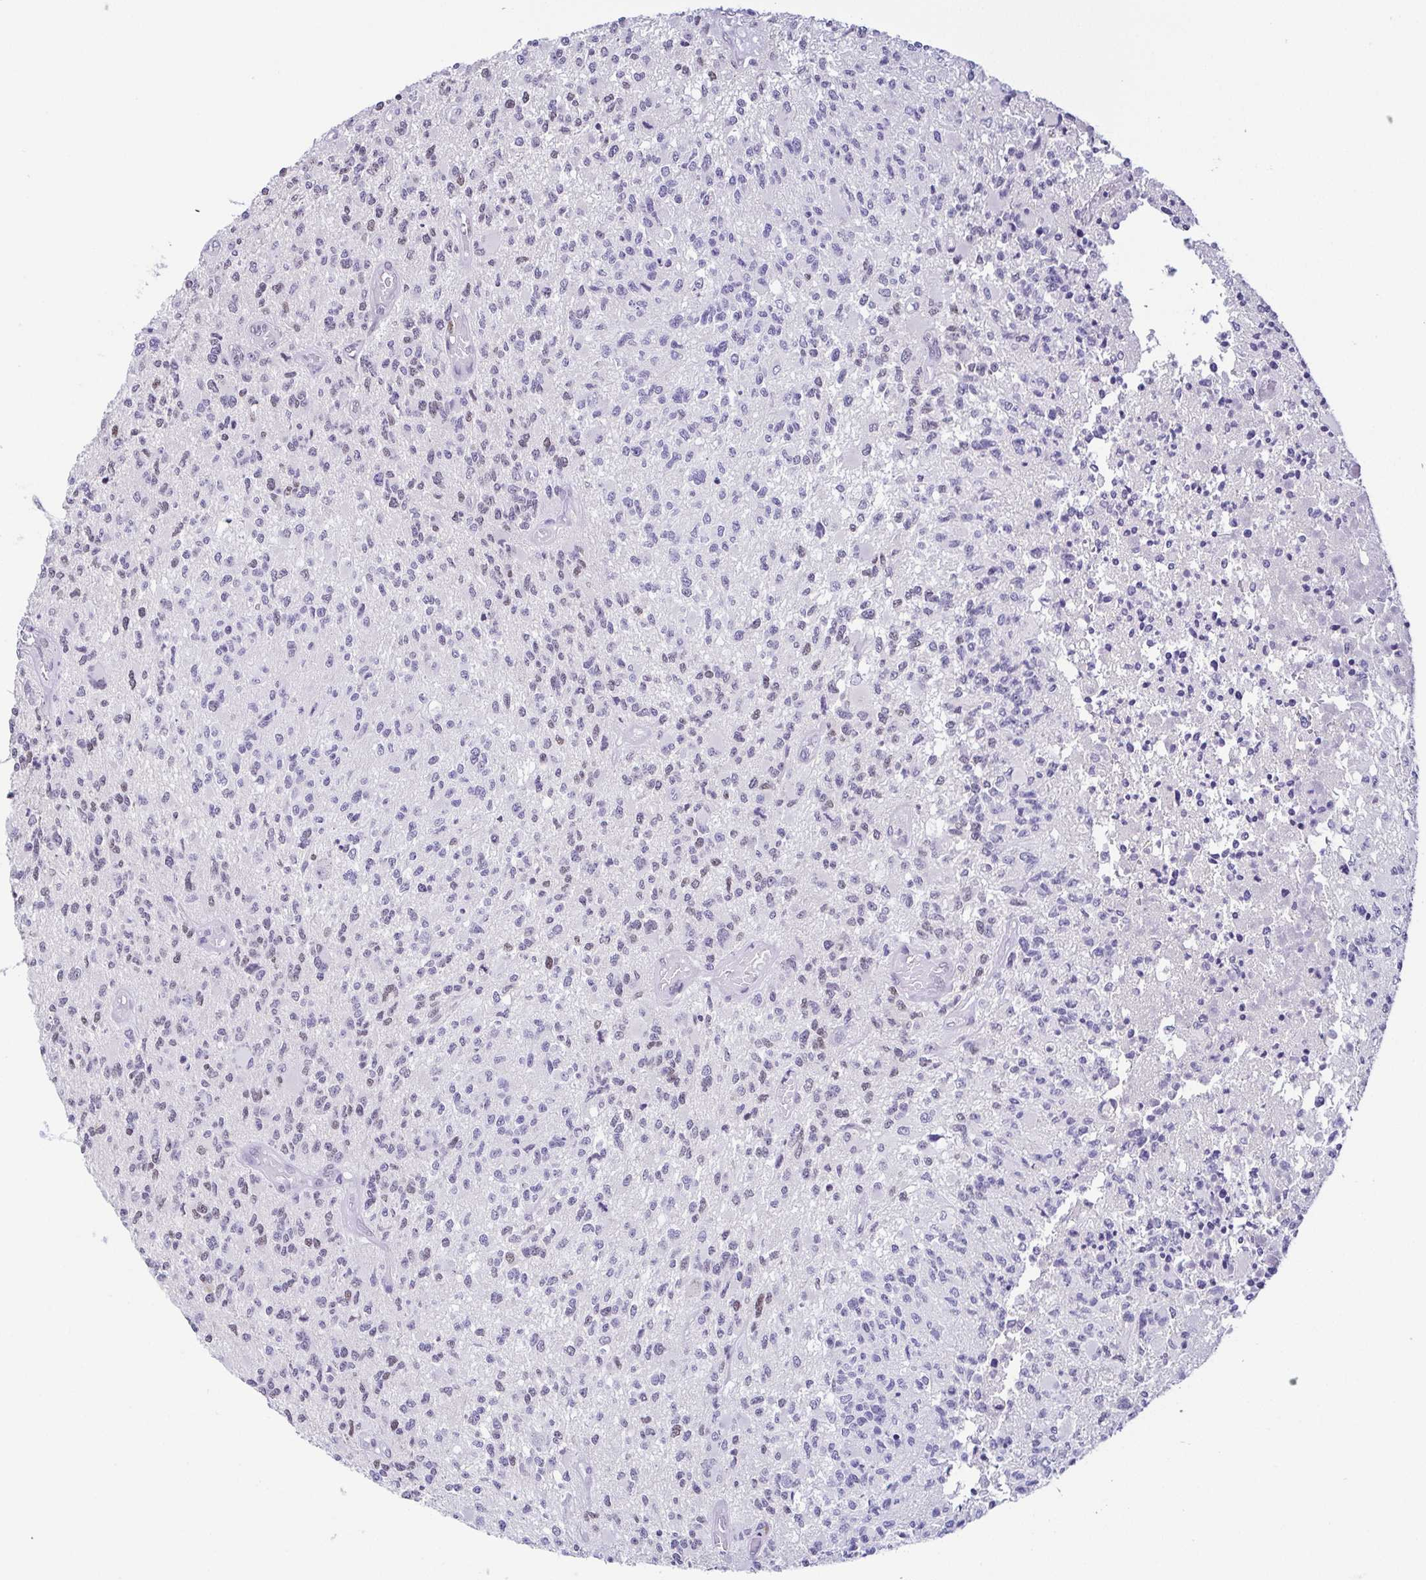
{"staining": {"intensity": "negative", "quantity": "none", "location": "none"}, "tissue": "glioma", "cell_type": "Tumor cells", "image_type": "cancer", "snomed": [{"axis": "morphology", "description": "Glioma, malignant, High grade"}, {"axis": "topography", "description": "Brain"}], "caption": "Human glioma stained for a protein using IHC exhibits no positivity in tumor cells.", "gene": "TCF3", "patient": {"sex": "female", "age": 63}}